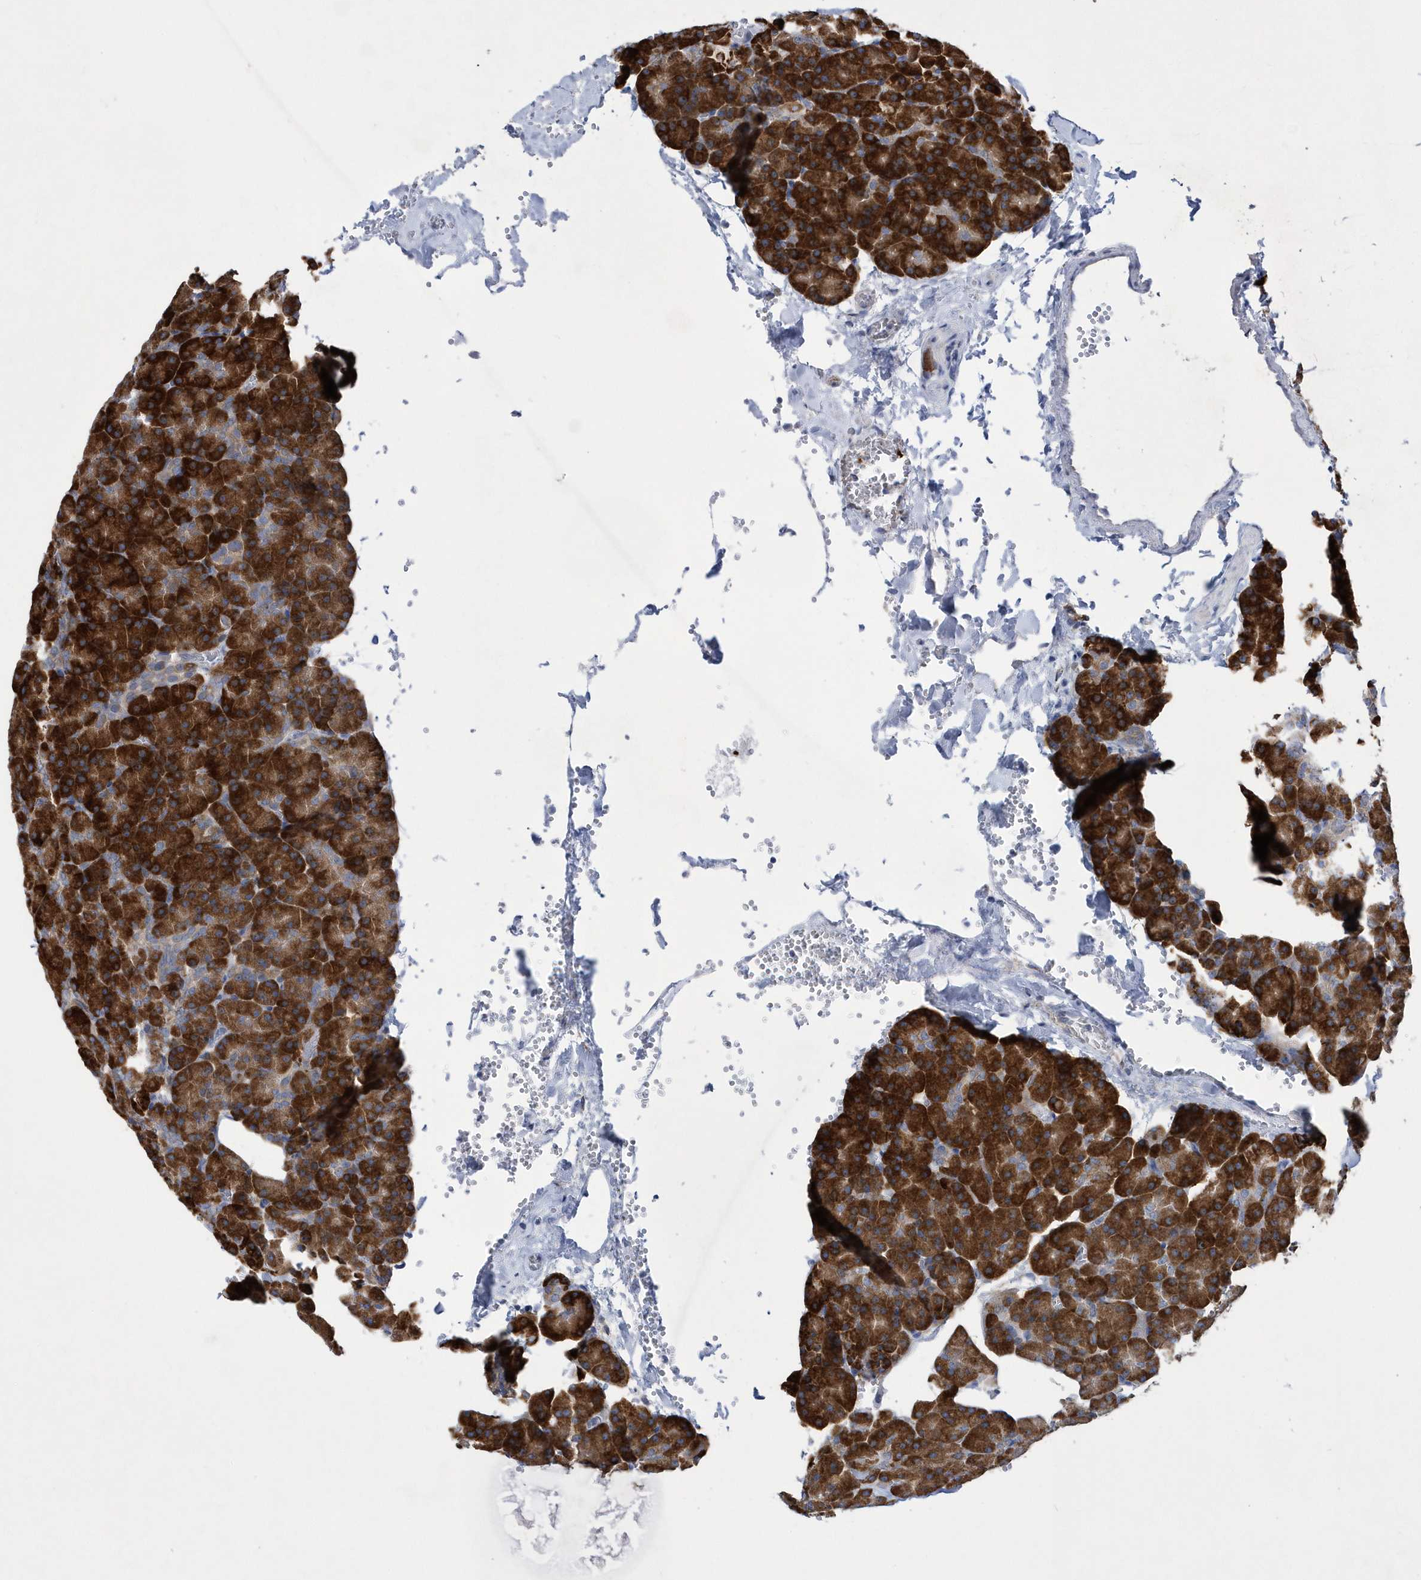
{"staining": {"intensity": "strong", "quantity": ">75%", "location": "cytoplasmic/membranous"}, "tissue": "pancreas", "cell_type": "Exocrine glandular cells", "image_type": "normal", "snomed": [{"axis": "morphology", "description": "Normal tissue, NOS"}, {"axis": "morphology", "description": "Carcinoid, malignant, NOS"}, {"axis": "topography", "description": "Pancreas"}], "caption": "Immunohistochemistry (DAB (3,3'-diaminobenzidine)) staining of benign pancreas shows strong cytoplasmic/membranous protein expression in approximately >75% of exocrine glandular cells. The protein is shown in brown color, while the nuclei are stained blue.", "gene": "MED31", "patient": {"sex": "female", "age": 35}}